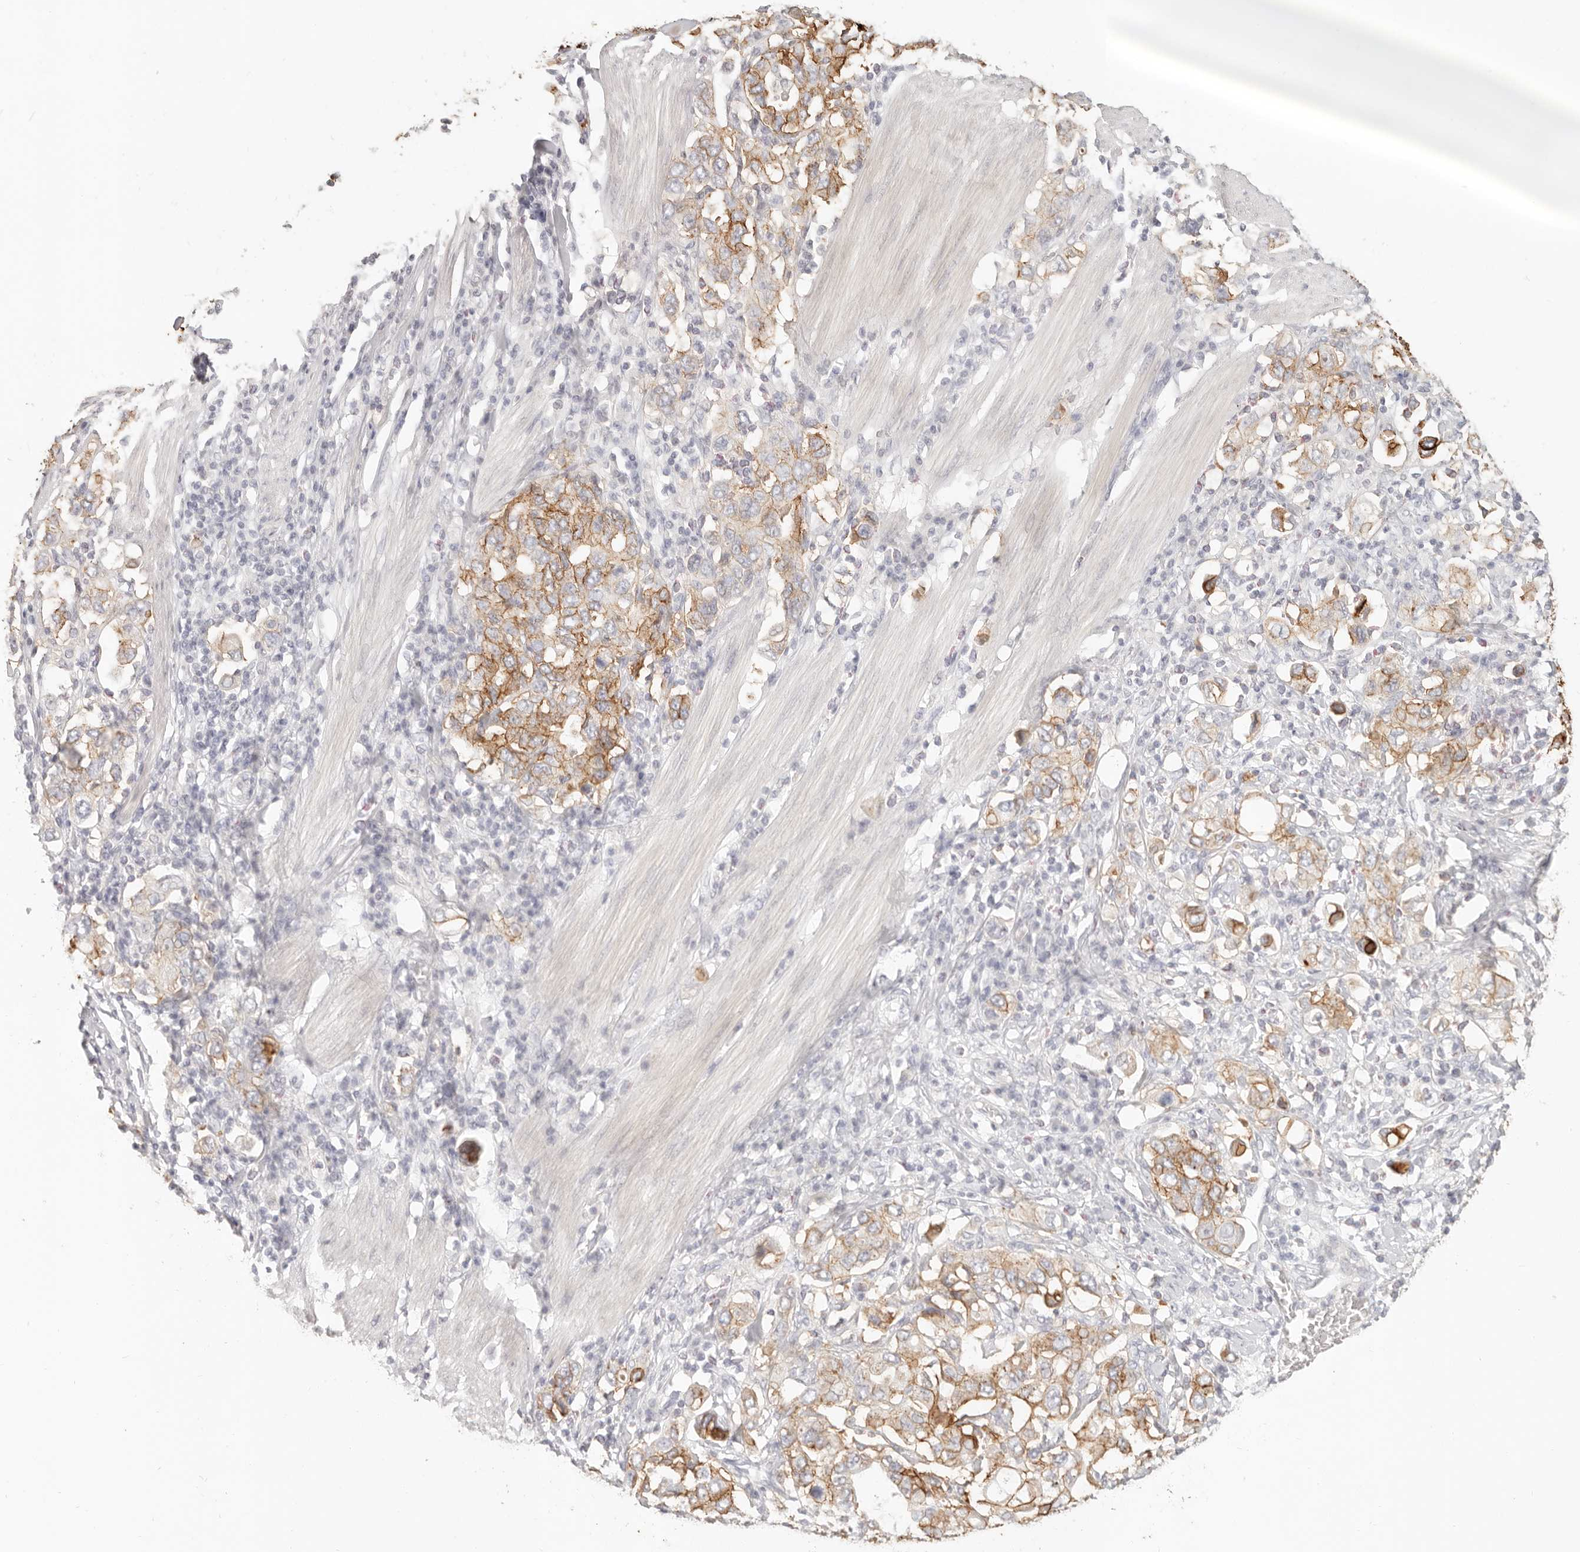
{"staining": {"intensity": "moderate", "quantity": ">75%", "location": "cytoplasmic/membranous"}, "tissue": "stomach cancer", "cell_type": "Tumor cells", "image_type": "cancer", "snomed": [{"axis": "morphology", "description": "Adenocarcinoma, NOS"}, {"axis": "topography", "description": "Stomach, upper"}], "caption": "Immunohistochemistry (DAB) staining of stomach adenocarcinoma shows moderate cytoplasmic/membranous protein positivity in about >75% of tumor cells.", "gene": "EPCAM", "patient": {"sex": "male", "age": 62}}